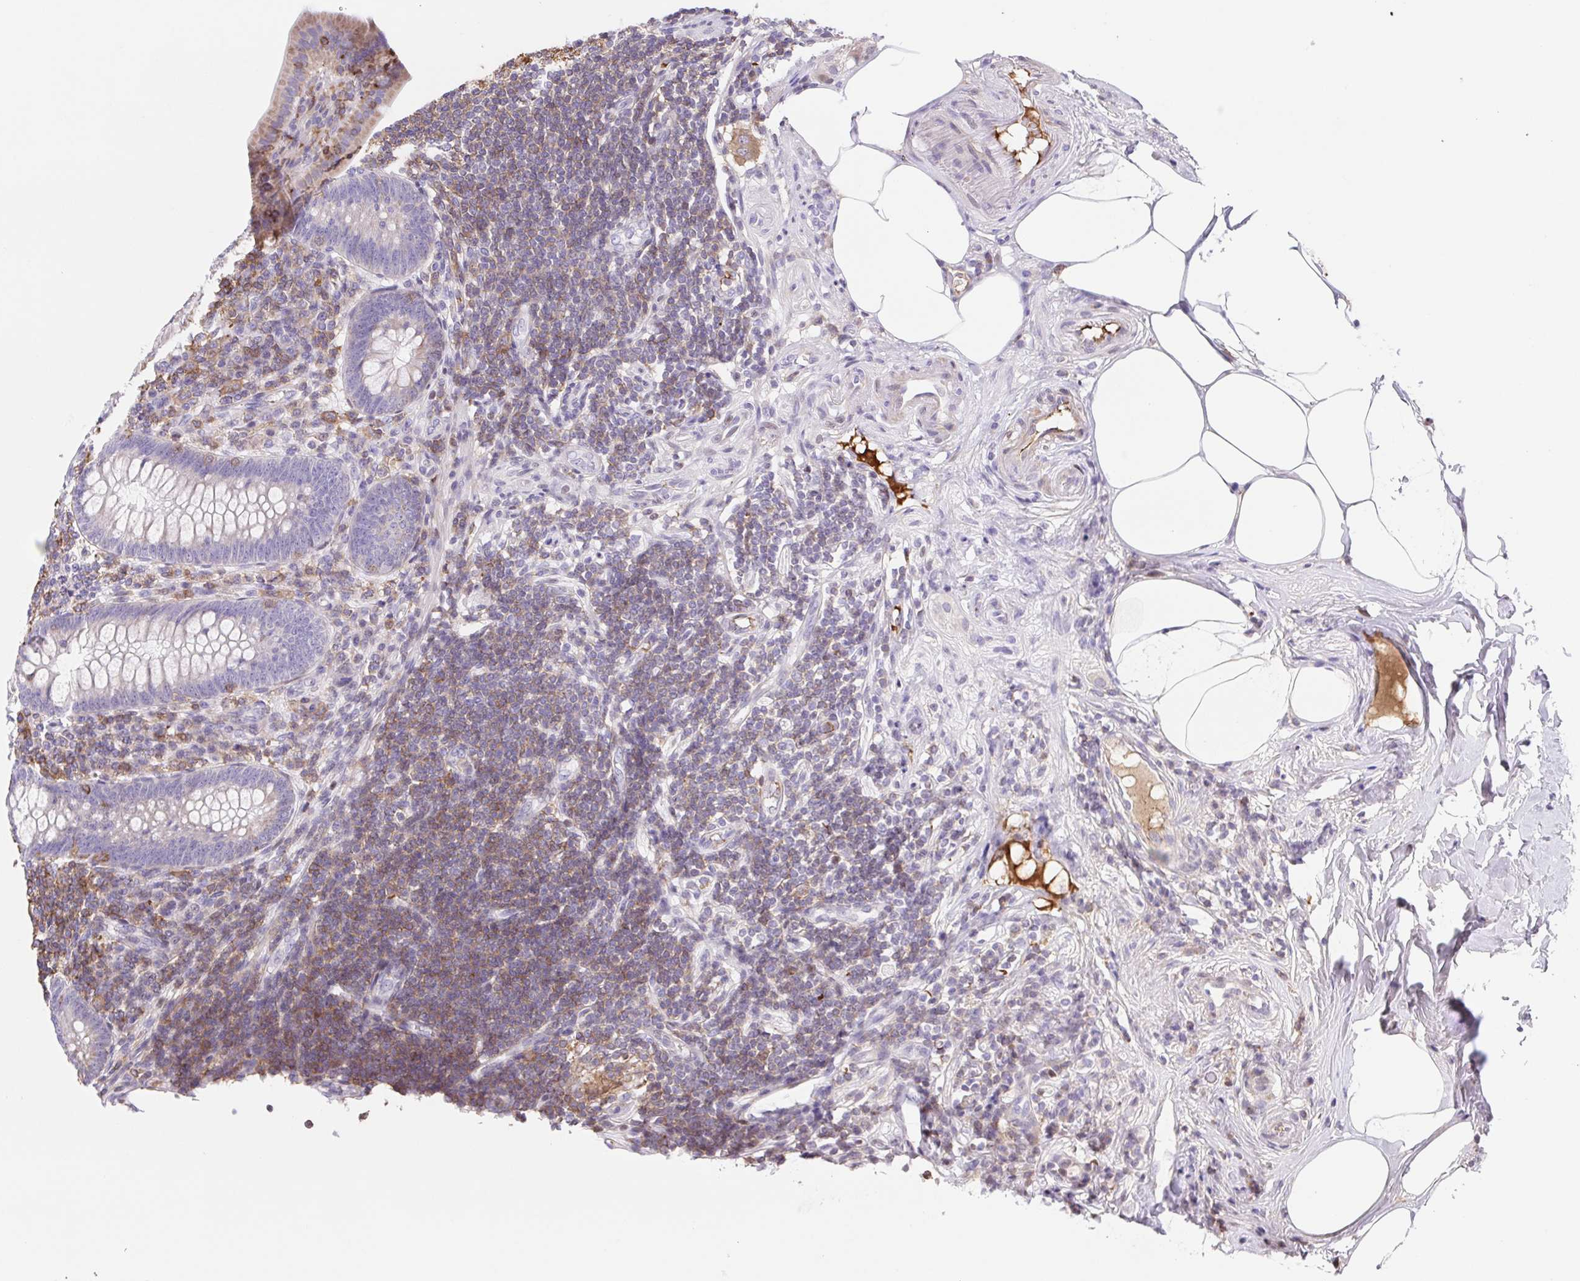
{"staining": {"intensity": "negative", "quantity": "none", "location": "none"}, "tissue": "appendix", "cell_type": "Glandular cells", "image_type": "normal", "snomed": [{"axis": "morphology", "description": "Normal tissue, NOS"}, {"axis": "topography", "description": "Appendix"}], "caption": "Immunohistochemistry image of normal appendix: appendix stained with DAB (3,3'-diaminobenzidine) exhibits no significant protein staining in glandular cells.", "gene": "TPRG1", "patient": {"sex": "female", "age": 57}}